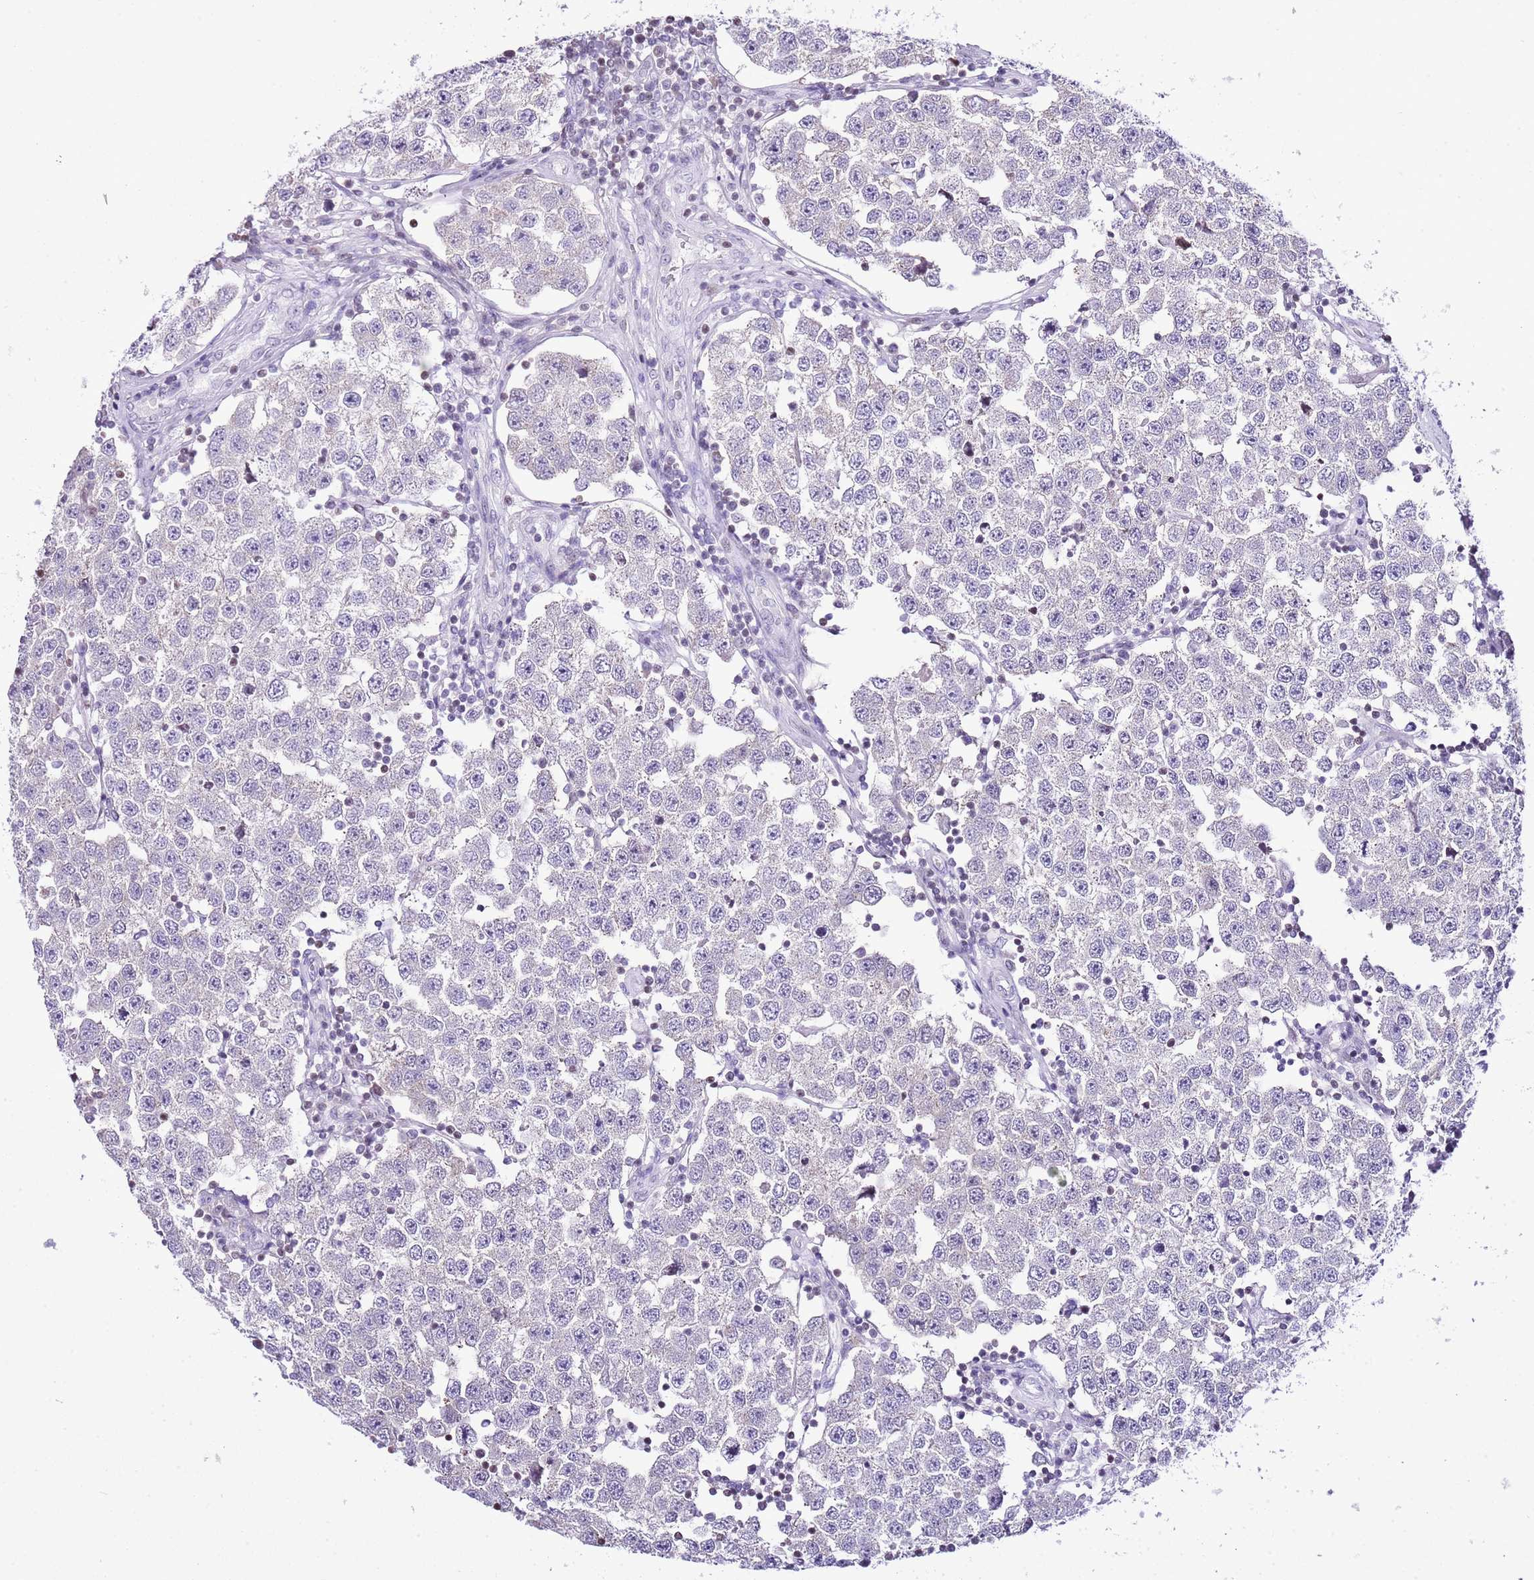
{"staining": {"intensity": "negative", "quantity": "none", "location": "none"}, "tissue": "testis cancer", "cell_type": "Tumor cells", "image_type": "cancer", "snomed": [{"axis": "morphology", "description": "Seminoma, NOS"}, {"axis": "topography", "description": "Testis"}], "caption": "Testis cancer (seminoma) was stained to show a protein in brown. There is no significant staining in tumor cells.", "gene": "PRR15", "patient": {"sex": "male", "age": 34}}